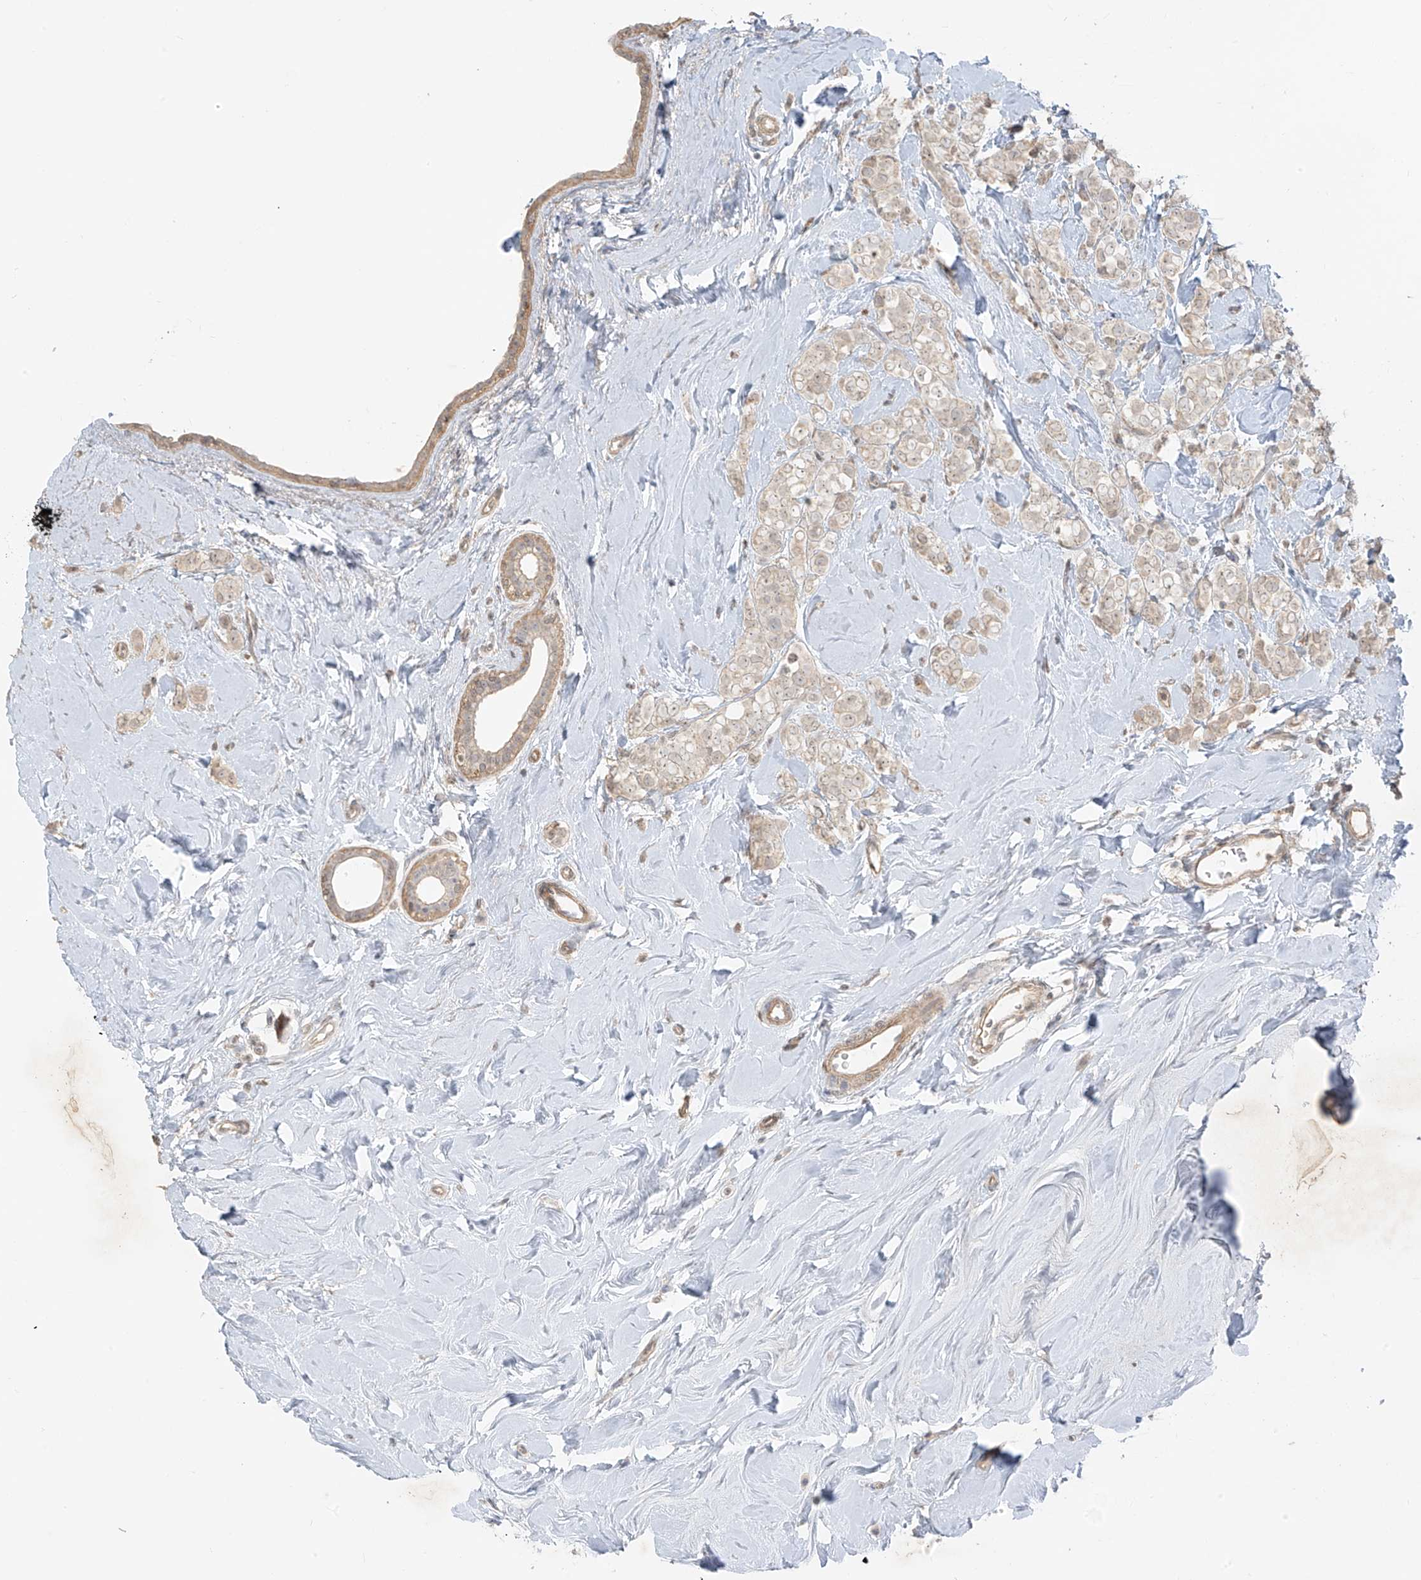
{"staining": {"intensity": "weak", "quantity": "25%-75%", "location": "cytoplasmic/membranous"}, "tissue": "breast cancer", "cell_type": "Tumor cells", "image_type": "cancer", "snomed": [{"axis": "morphology", "description": "Lobular carcinoma"}, {"axis": "topography", "description": "Breast"}], "caption": "IHC micrograph of neoplastic tissue: breast lobular carcinoma stained using immunohistochemistry (IHC) demonstrates low levels of weak protein expression localized specifically in the cytoplasmic/membranous of tumor cells, appearing as a cytoplasmic/membranous brown color.", "gene": "ABCD1", "patient": {"sex": "female", "age": 47}}